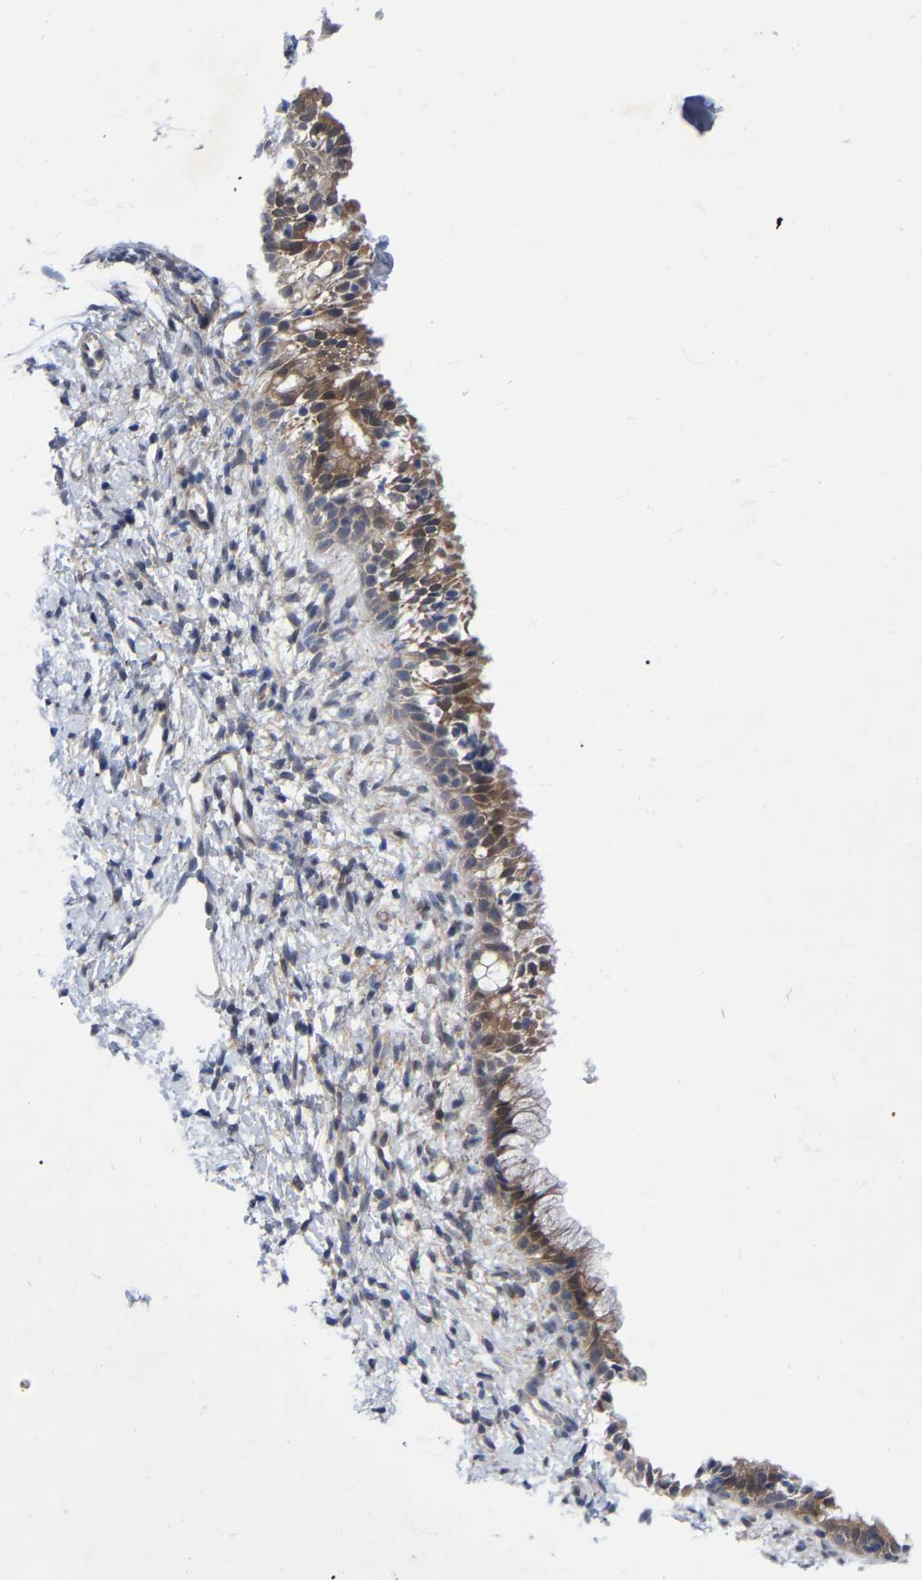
{"staining": {"intensity": "negative", "quantity": "none", "location": "none"}, "tissue": "cervix", "cell_type": "Glandular cells", "image_type": "normal", "snomed": [{"axis": "morphology", "description": "Normal tissue, NOS"}, {"axis": "topography", "description": "Cervix"}], "caption": "A high-resolution histopathology image shows IHC staining of benign cervix, which shows no significant expression in glandular cells. The staining was performed using DAB (3,3'-diaminobenzidine) to visualize the protein expression in brown, while the nuclei were stained in blue with hematoxylin (Magnification: 20x).", "gene": "UBE4B", "patient": {"sex": "female", "age": 72}}